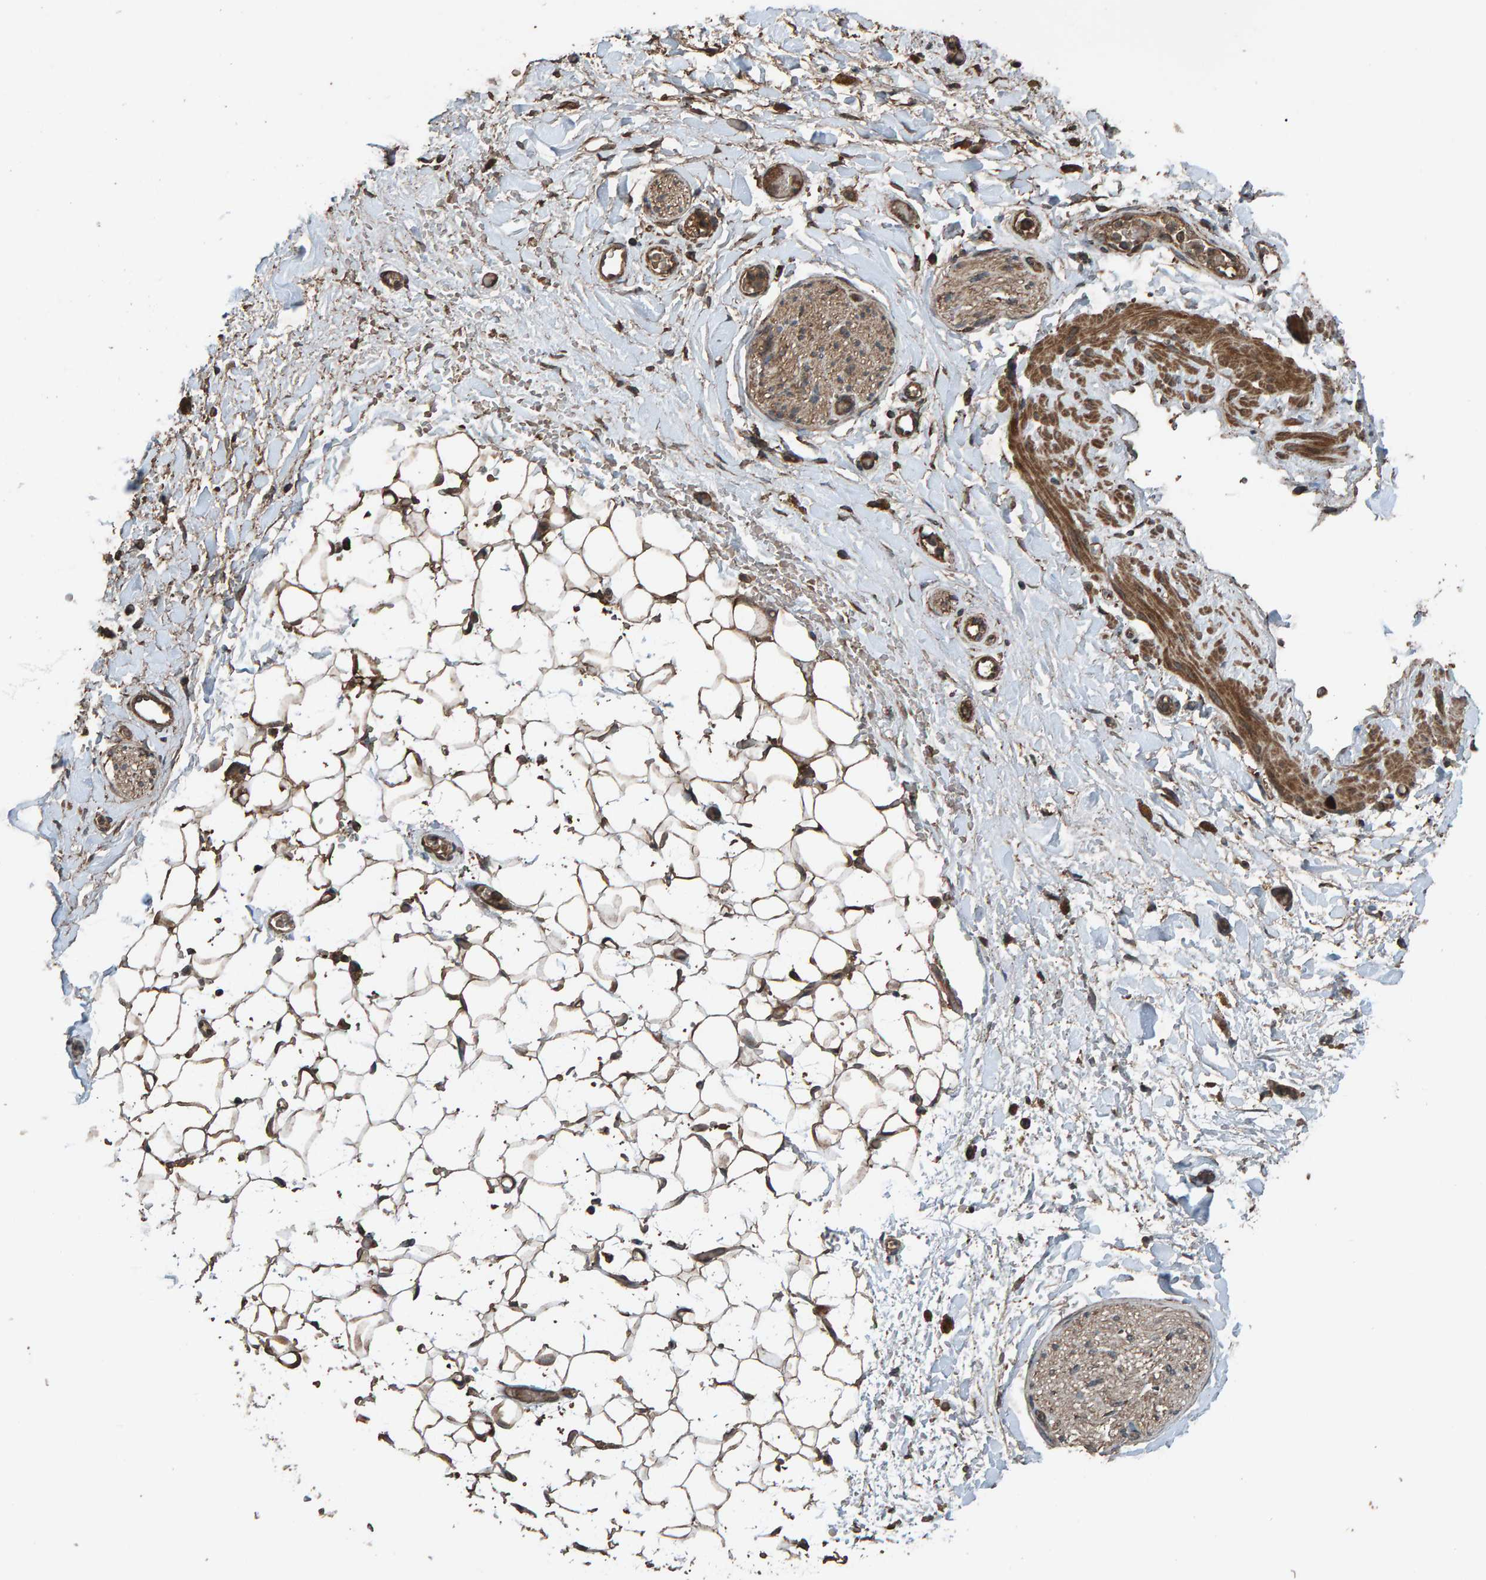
{"staining": {"intensity": "strong", "quantity": ">75%", "location": "cytoplasmic/membranous"}, "tissue": "adipose tissue", "cell_type": "Adipocytes", "image_type": "normal", "snomed": [{"axis": "morphology", "description": "Normal tissue, NOS"}, {"axis": "topography", "description": "Kidney"}, {"axis": "topography", "description": "Peripheral nerve tissue"}], "caption": "Immunohistochemistry histopathology image of benign adipose tissue: adipose tissue stained using IHC exhibits high levels of strong protein expression localized specifically in the cytoplasmic/membranous of adipocytes, appearing as a cytoplasmic/membranous brown color.", "gene": "DUS1L", "patient": {"sex": "male", "age": 7}}